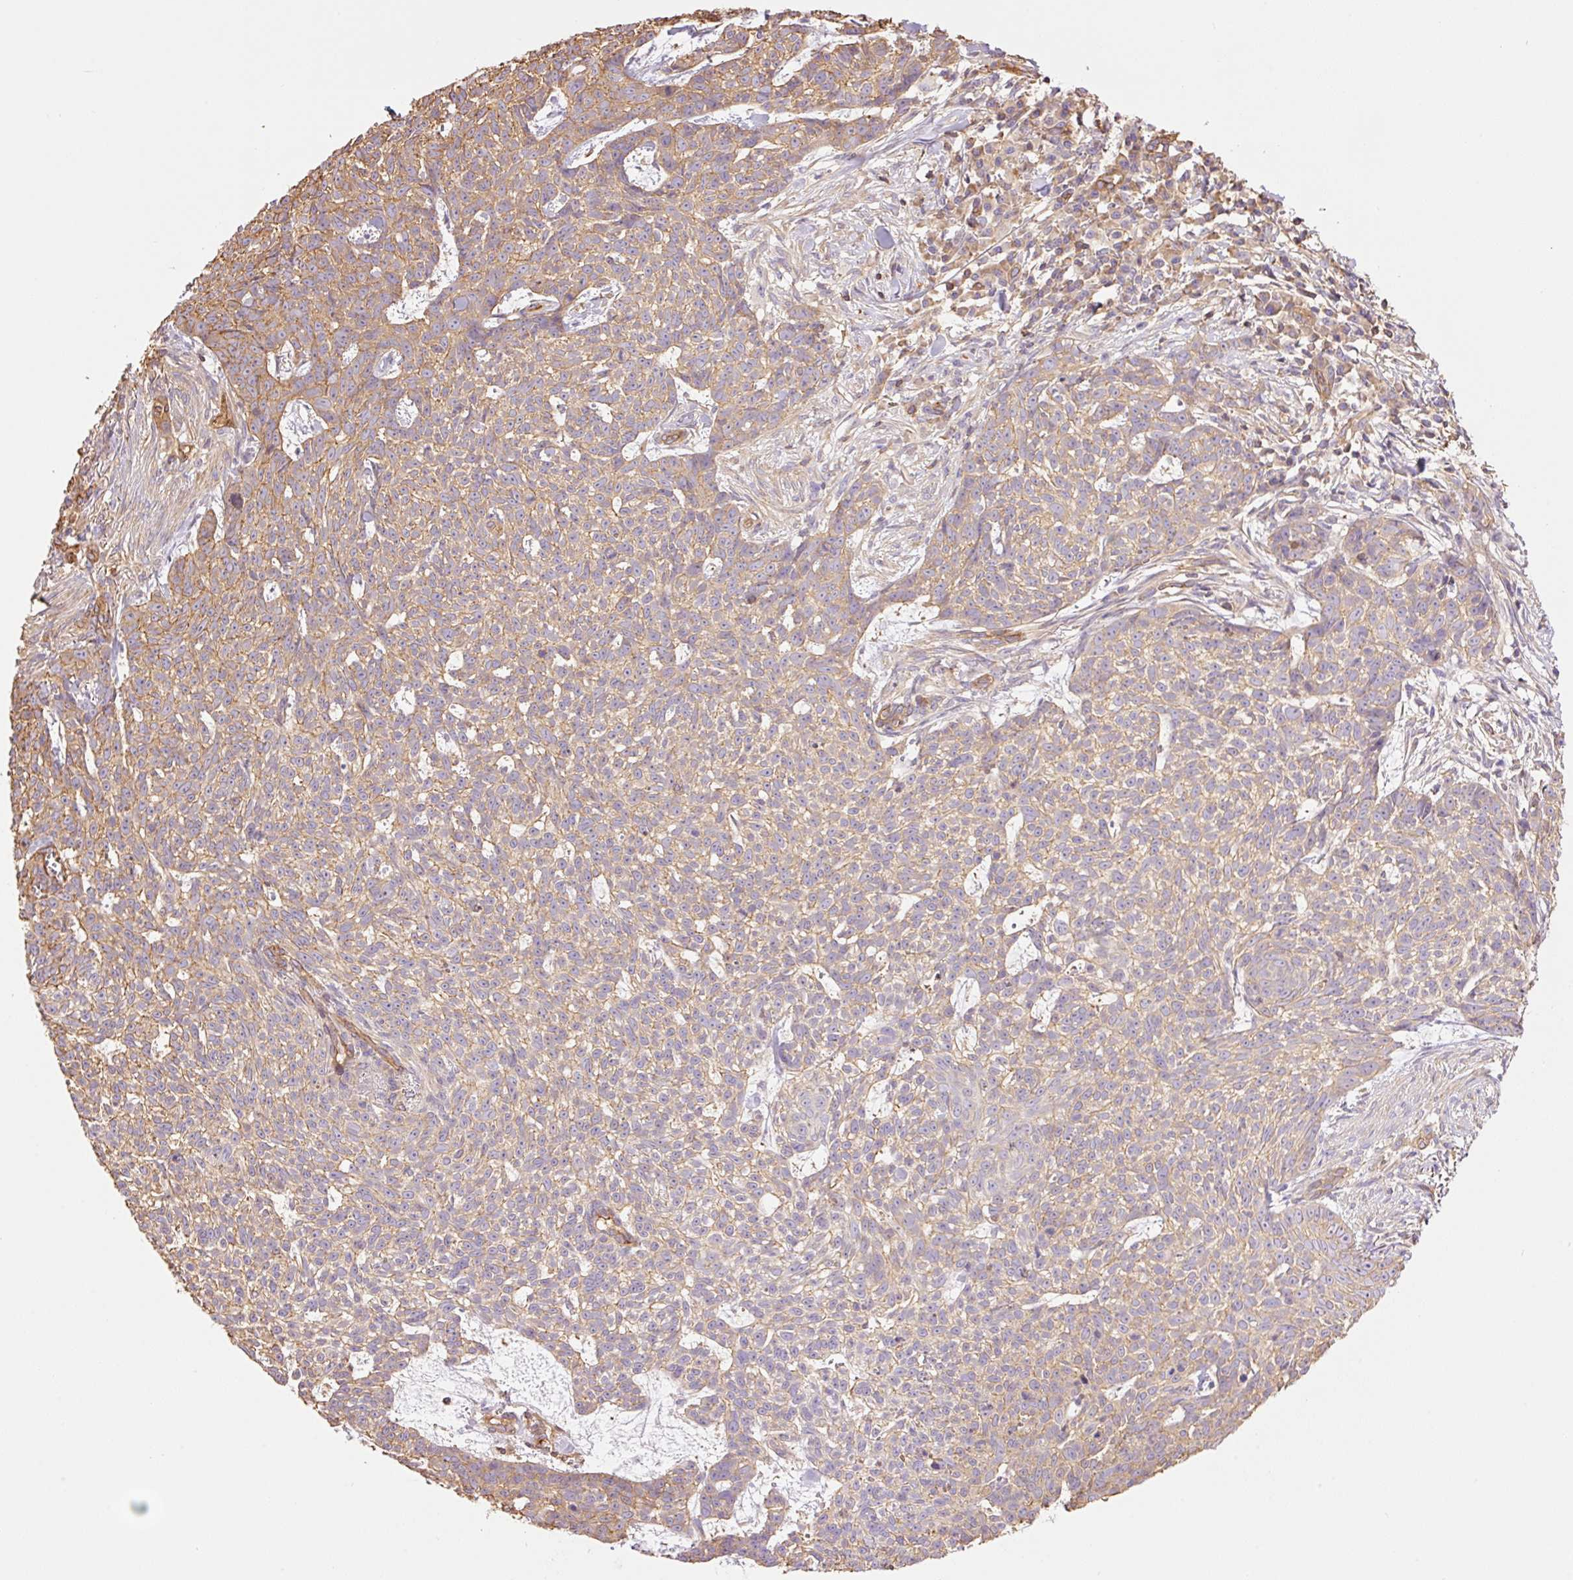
{"staining": {"intensity": "weak", "quantity": ">75%", "location": "cytoplasmic/membranous"}, "tissue": "skin cancer", "cell_type": "Tumor cells", "image_type": "cancer", "snomed": [{"axis": "morphology", "description": "Basal cell carcinoma"}, {"axis": "topography", "description": "Skin"}], "caption": "Weak cytoplasmic/membranous staining is seen in approximately >75% of tumor cells in skin cancer. (brown staining indicates protein expression, while blue staining denotes nuclei).", "gene": "PPP1R1B", "patient": {"sex": "female", "age": 93}}